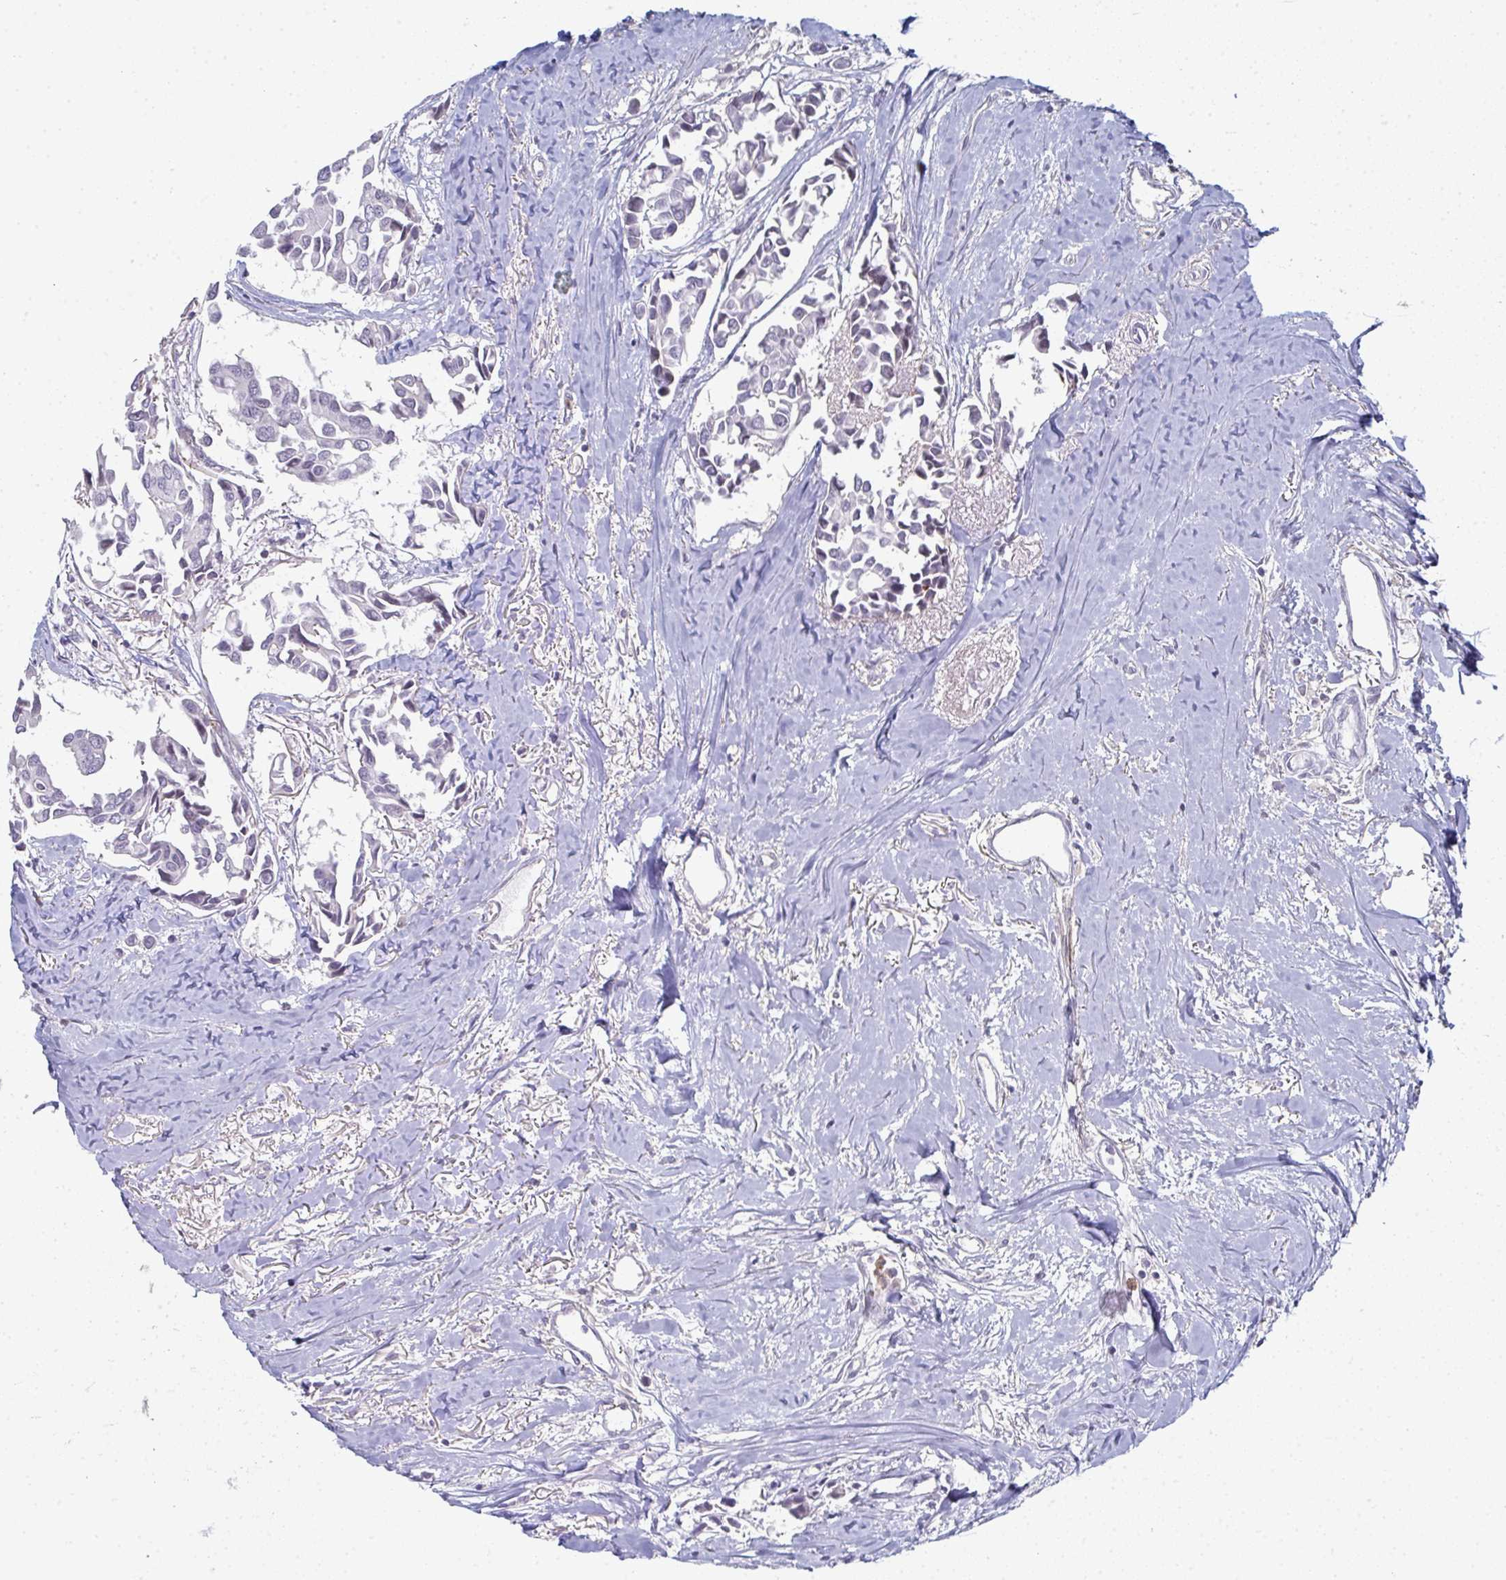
{"staining": {"intensity": "negative", "quantity": "none", "location": "none"}, "tissue": "breast cancer", "cell_type": "Tumor cells", "image_type": "cancer", "snomed": [{"axis": "morphology", "description": "Duct carcinoma"}, {"axis": "topography", "description": "Breast"}], "caption": "Immunohistochemistry (IHC) image of human breast cancer (invasive ductal carcinoma) stained for a protein (brown), which shows no staining in tumor cells.", "gene": "A1CF", "patient": {"sex": "female", "age": 54}}